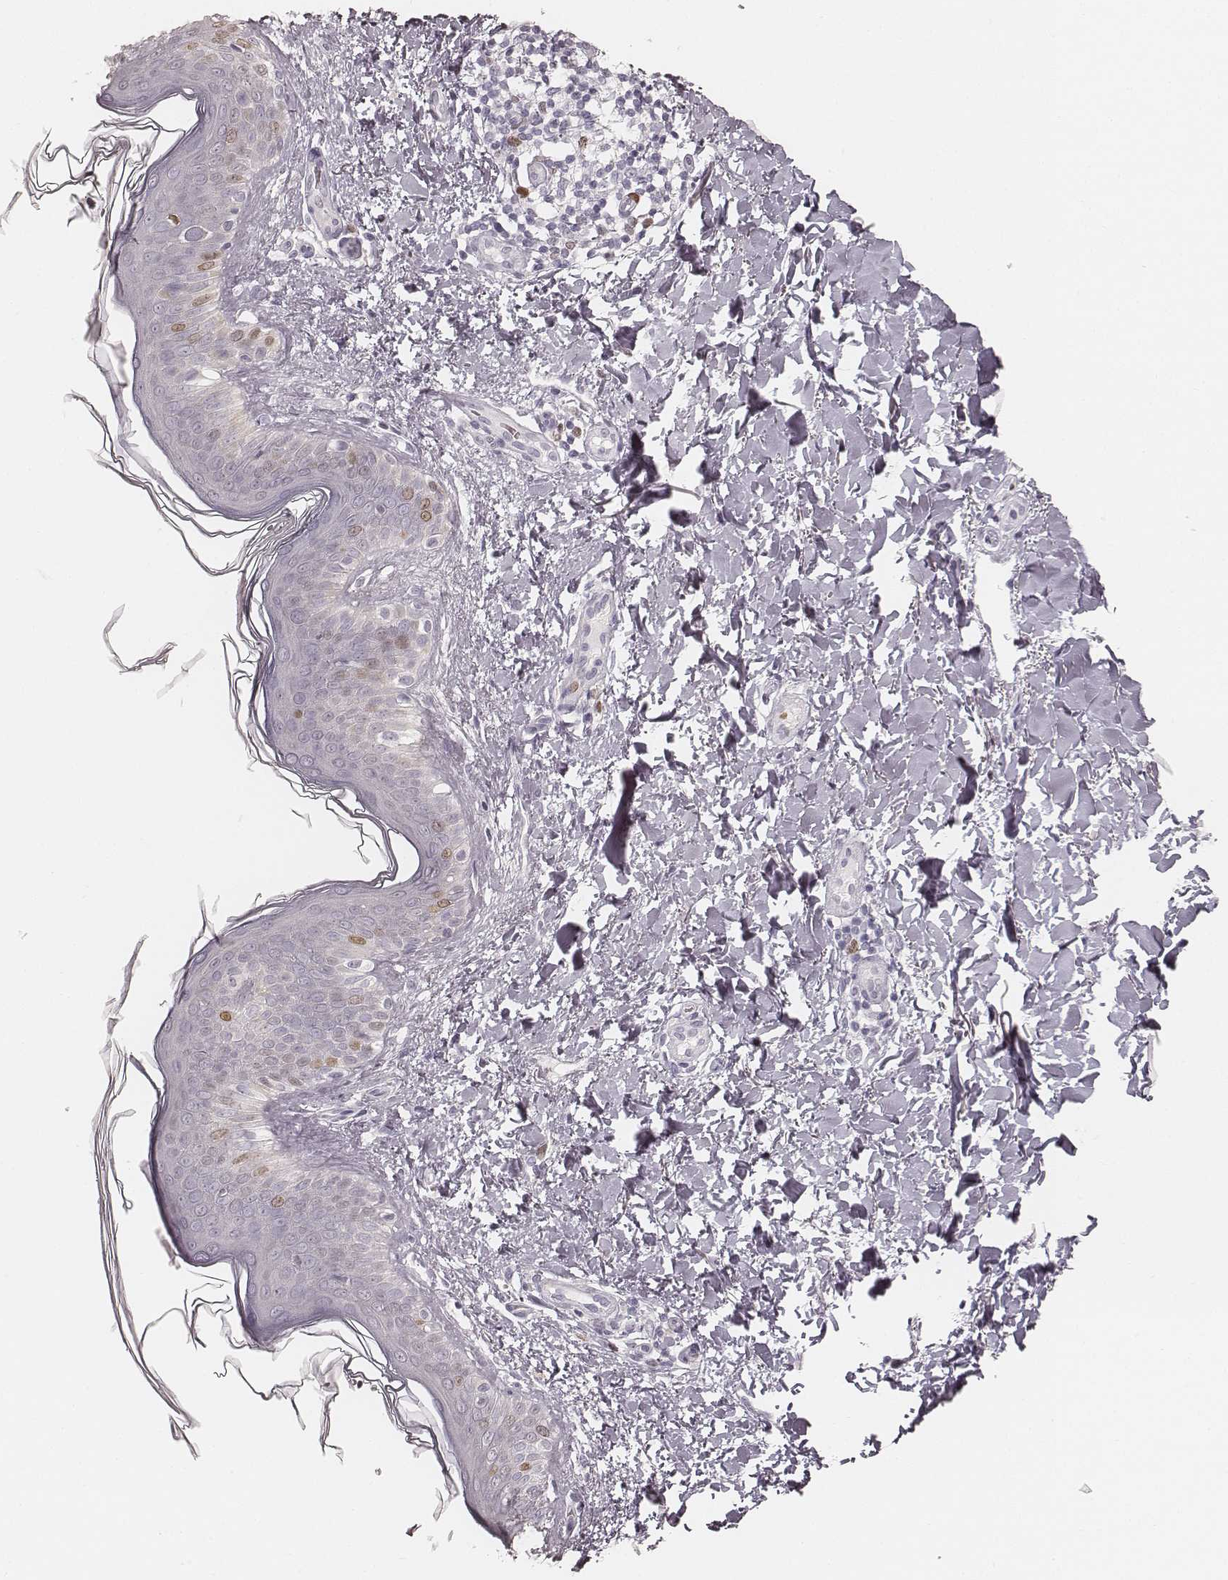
{"staining": {"intensity": "moderate", "quantity": "<25%", "location": "nuclear"}, "tissue": "skin cancer", "cell_type": "Tumor cells", "image_type": "cancer", "snomed": [{"axis": "morphology", "description": "Normal tissue, NOS"}, {"axis": "morphology", "description": "Basal cell carcinoma"}, {"axis": "topography", "description": "Skin"}], "caption": "This image reveals immunohistochemistry staining of human basal cell carcinoma (skin), with low moderate nuclear expression in approximately <25% of tumor cells.", "gene": "TEX37", "patient": {"sex": "male", "age": 46}}